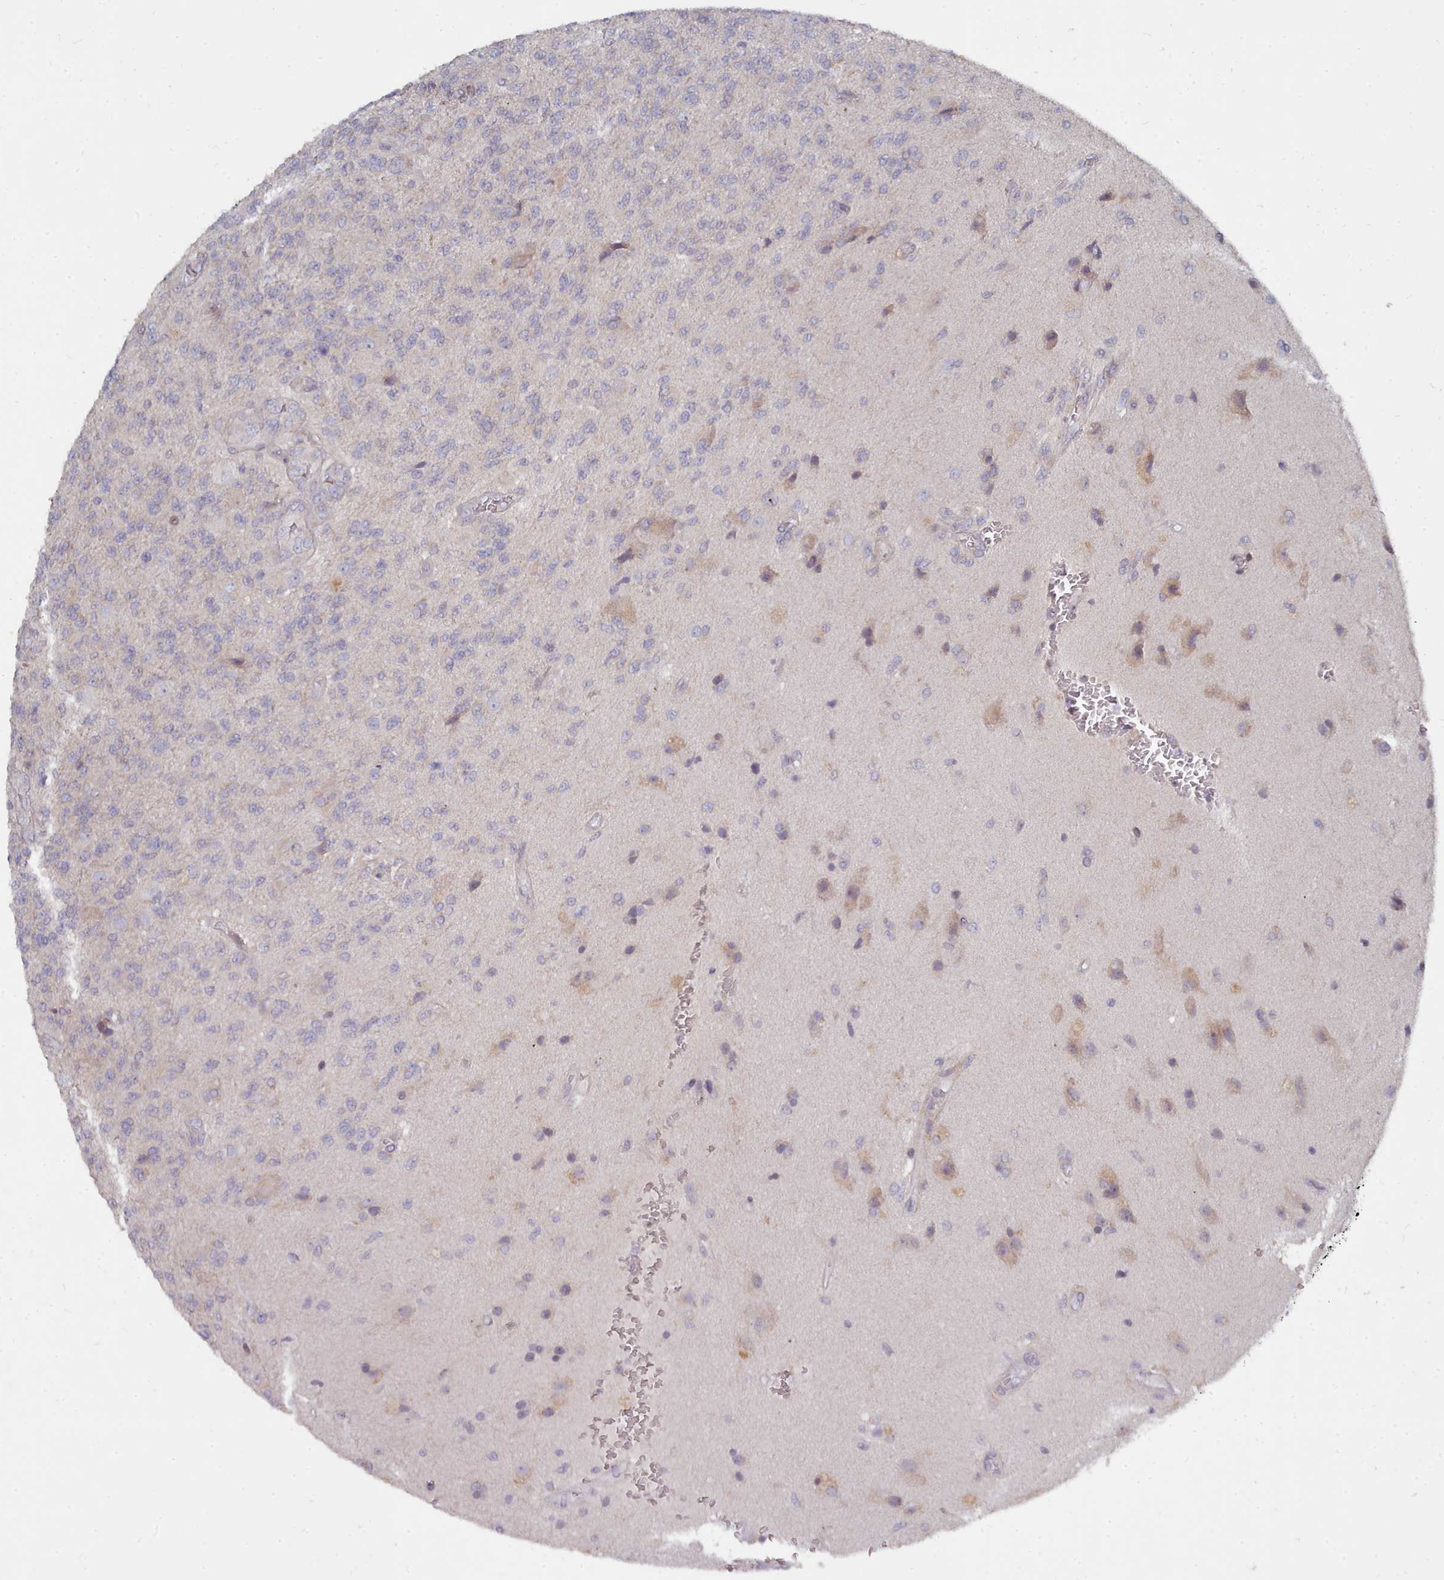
{"staining": {"intensity": "moderate", "quantity": "<25%", "location": "cytoplasmic/membranous"}, "tissue": "glioma", "cell_type": "Tumor cells", "image_type": "cancer", "snomed": [{"axis": "morphology", "description": "Glioma, malignant, High grade"}, {"axis": "topography", "description": "Brain"}], "caption": "Glioma stained for a protein demonstrates moderate cytoplasmic/membranous positivity in tumor cells.", "gene": "ACKR3", "patient": {"sex": "male", "age": 56}}